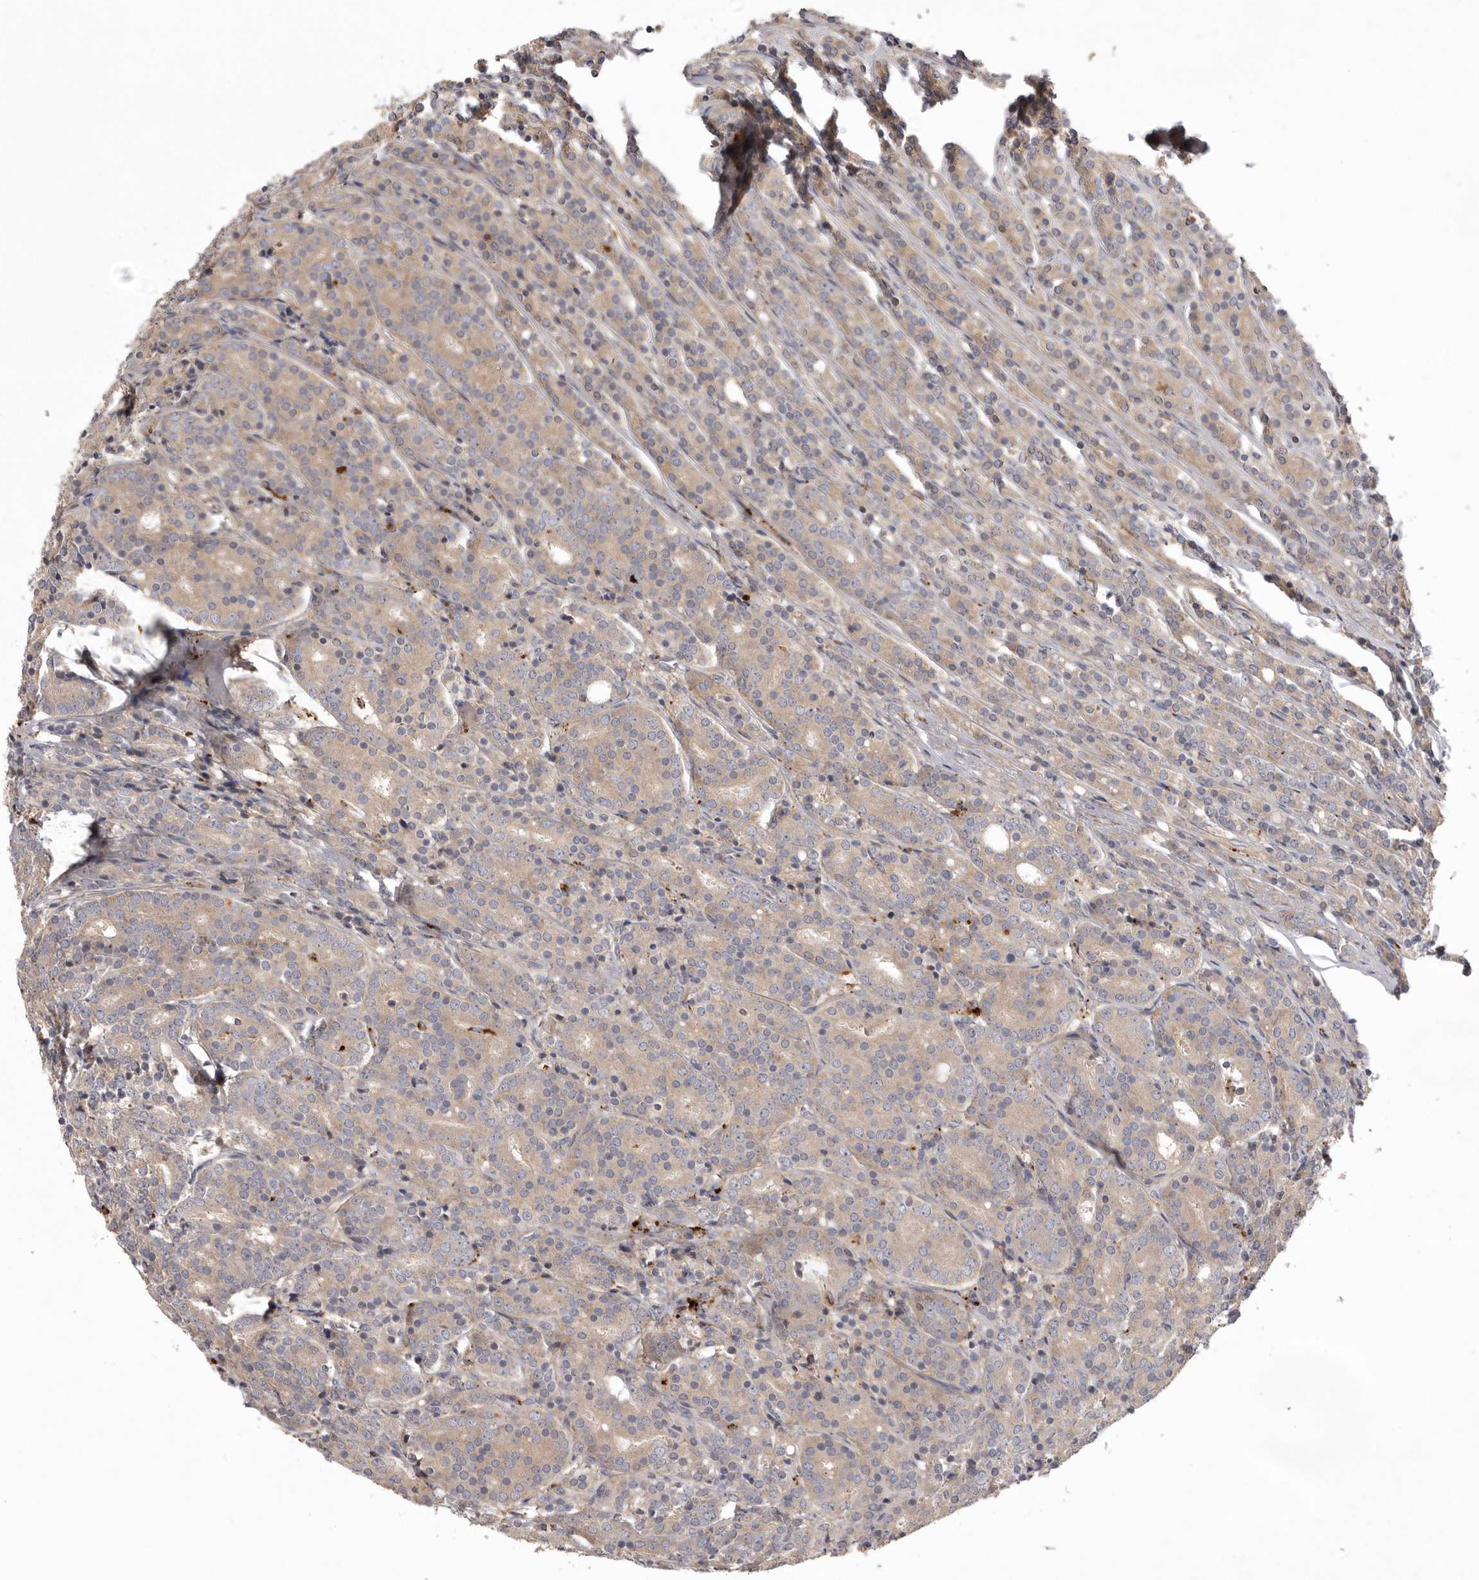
{"staining": {"intensity": "weak", "quantity": ">75%", "location": "cytoplasmic/membranous"}, "tissue": "prostate cancer", "cell_type": "Tumor cells", "image_type": "cancer", "snomed": [{"axis": "morphology", "description": "Adenocarcinoma, High grade"}, {"axis": "topography", "description": "Prostate"}], "caption": "Tumor cells display low levels of weak cytoplasmic/membranous staining in about >75% of cells in prostate high-grade adenocarcinoma.", "gene": "WDR47", "patient": {"sex": "male", "age": 62}}